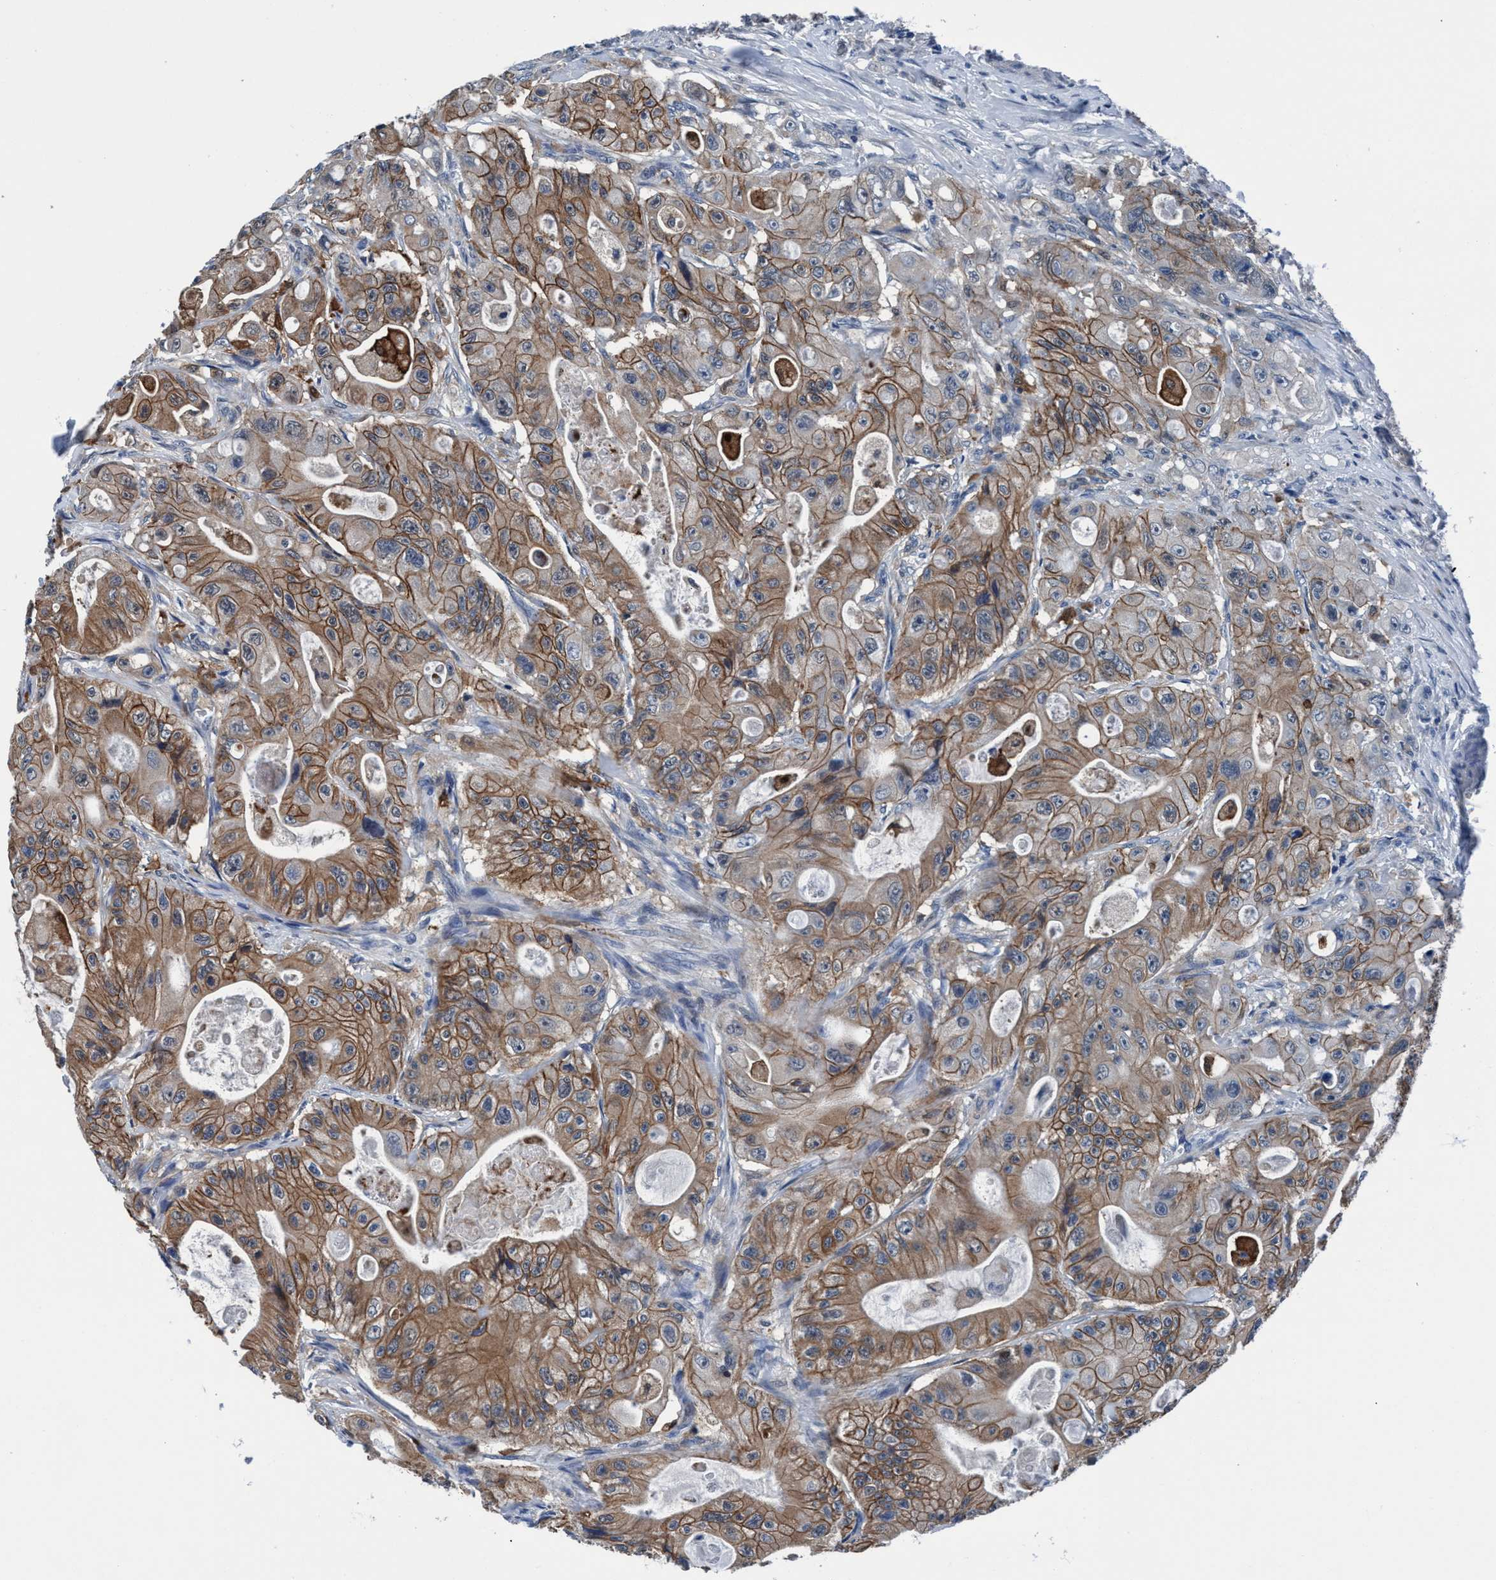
{"staining": {"intensity": "moderate", "quantity": ">75%", "location": "cytoplasmic/membranous"}, "tissue": "colorectal cancer", "cell_type": "Tumor cells", "image_type": "cancer", "snomed": [{"axis": "morphology", "description": "Adenocarcinoma, NOS"}, {"axis": "topography", "description": "Colon"}], "caption": "This micrograph demonstrates colorectal adenocarcinoma stained with immunohistochemistry (IHC) to label a protein in brown. The cytoplasmic/membranous of tumor cells show moderate positivity for the protein. Nuclei are counter-stained blue.", "gene": "TMEM94", "patient": {"sex": "female", "age": 46}}